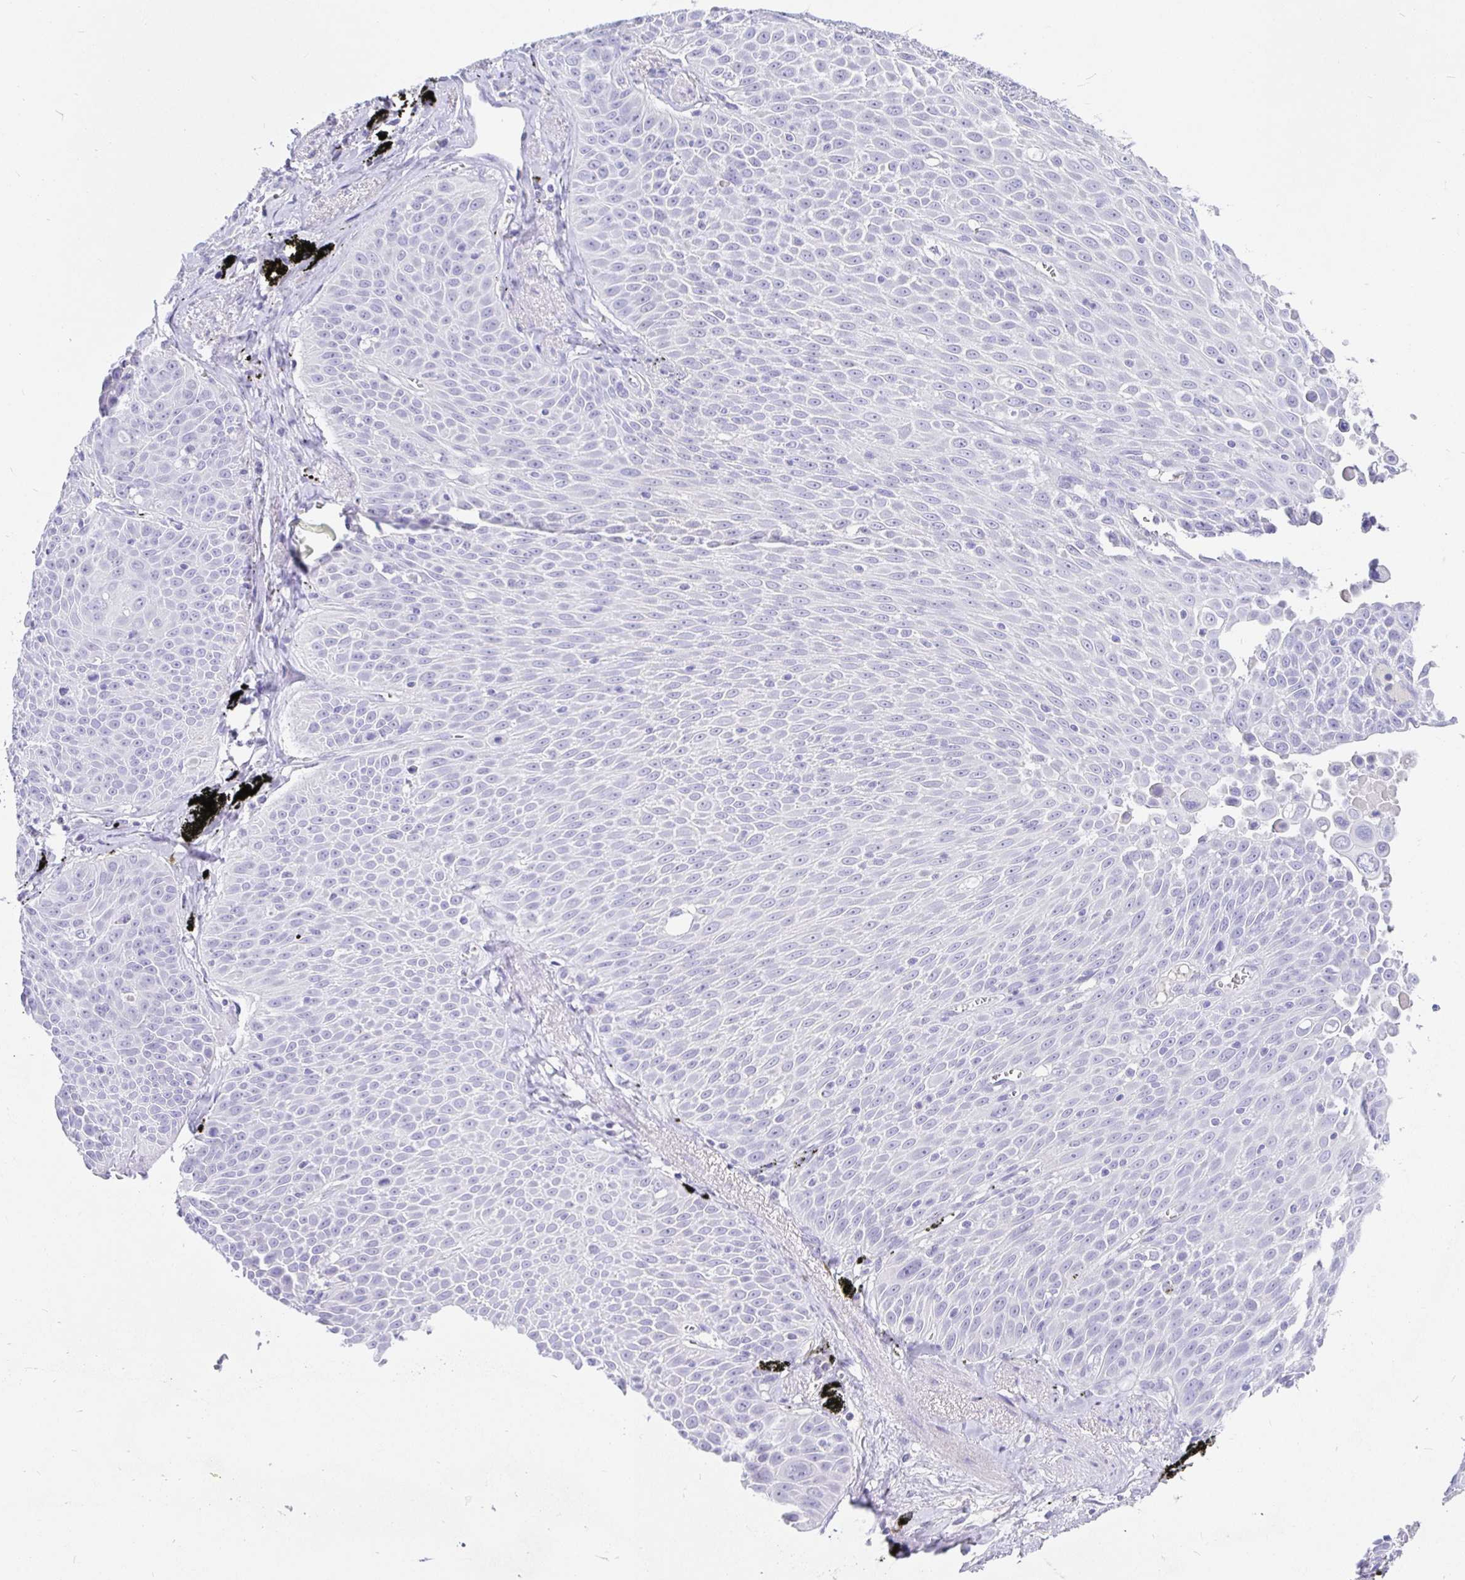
{"staining": {"intensity": "negative", "quantity": "none", "location": "none"}, "tissue": "lung cancer", "cell_type": "Tumor cells", "image_type": "cancer", "snomed": [{"axis": "morphology", "description": "Squamous cell carcinoma, NOS"}, {"axis": "morphology", "description": "Squamous cell carcinoma, metastatic, NOS"}, {"axis": "topography", "description": "Lymph node"}, {"axis": "topography", "description": "Lung"}], "caption": "This is an immunohistochemistry (IHC) histopathology image of human lung cancer (squamous cell carcinoma). There is no positivity in tumor cells.", "gene": "TPTE", "patient": {"sex": "female", "age": 62}}